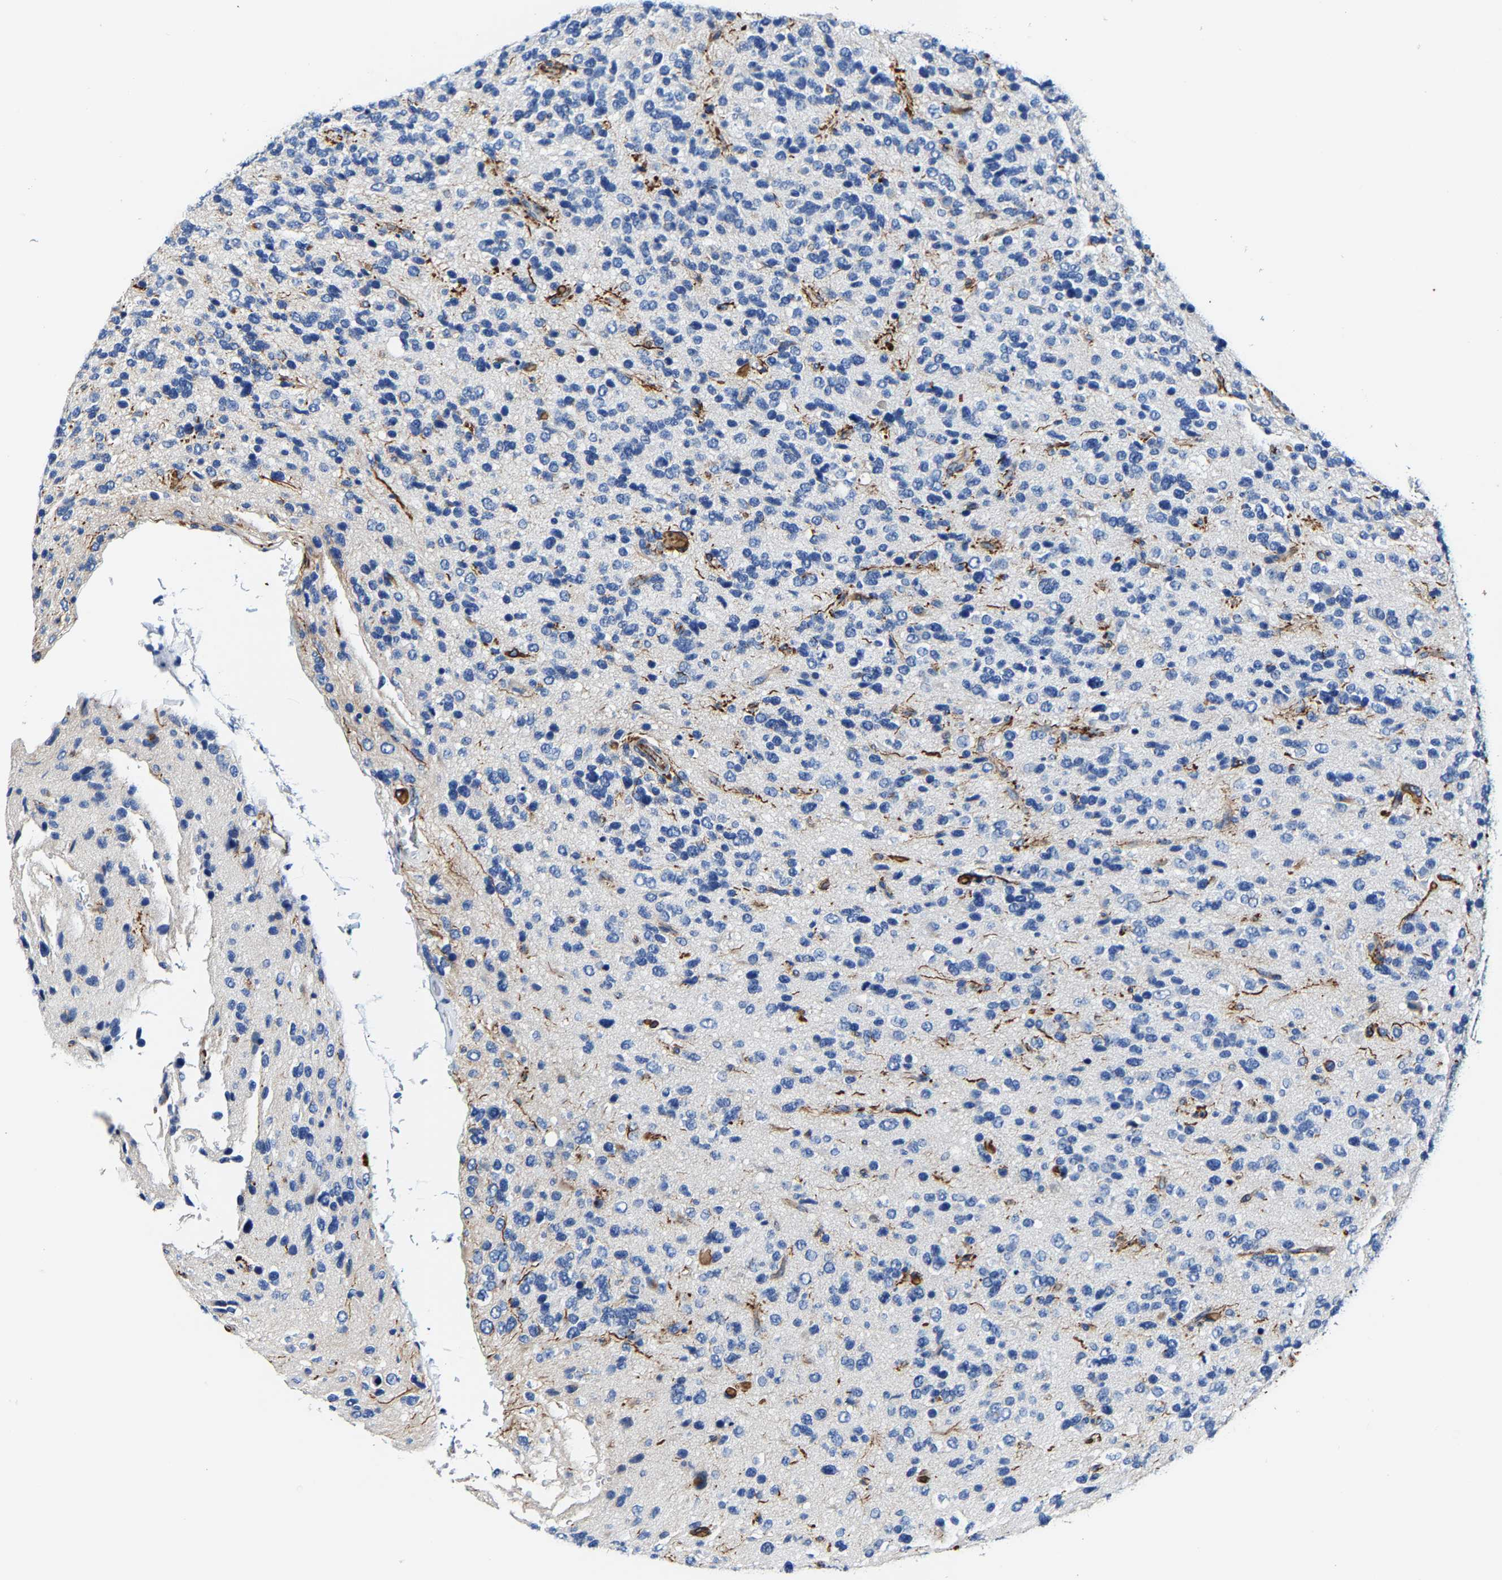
{"staining": {"intensity": "negative", "quantity": "none", "location": "none"}, "tissue": "glioma", "cell_type": "Tumor cells", "image_type": "cancer", "snomed": [{"axis": "morphology", "description": "Glioma, malignant, High grade"}, {"axis": "topography", "description": "Brain"}], "caption": "Tumor cells show no significant expression in malignant high-grade glioma.", "gene": "MMEL1", "patient": {"sex": "female", "age": 58}}